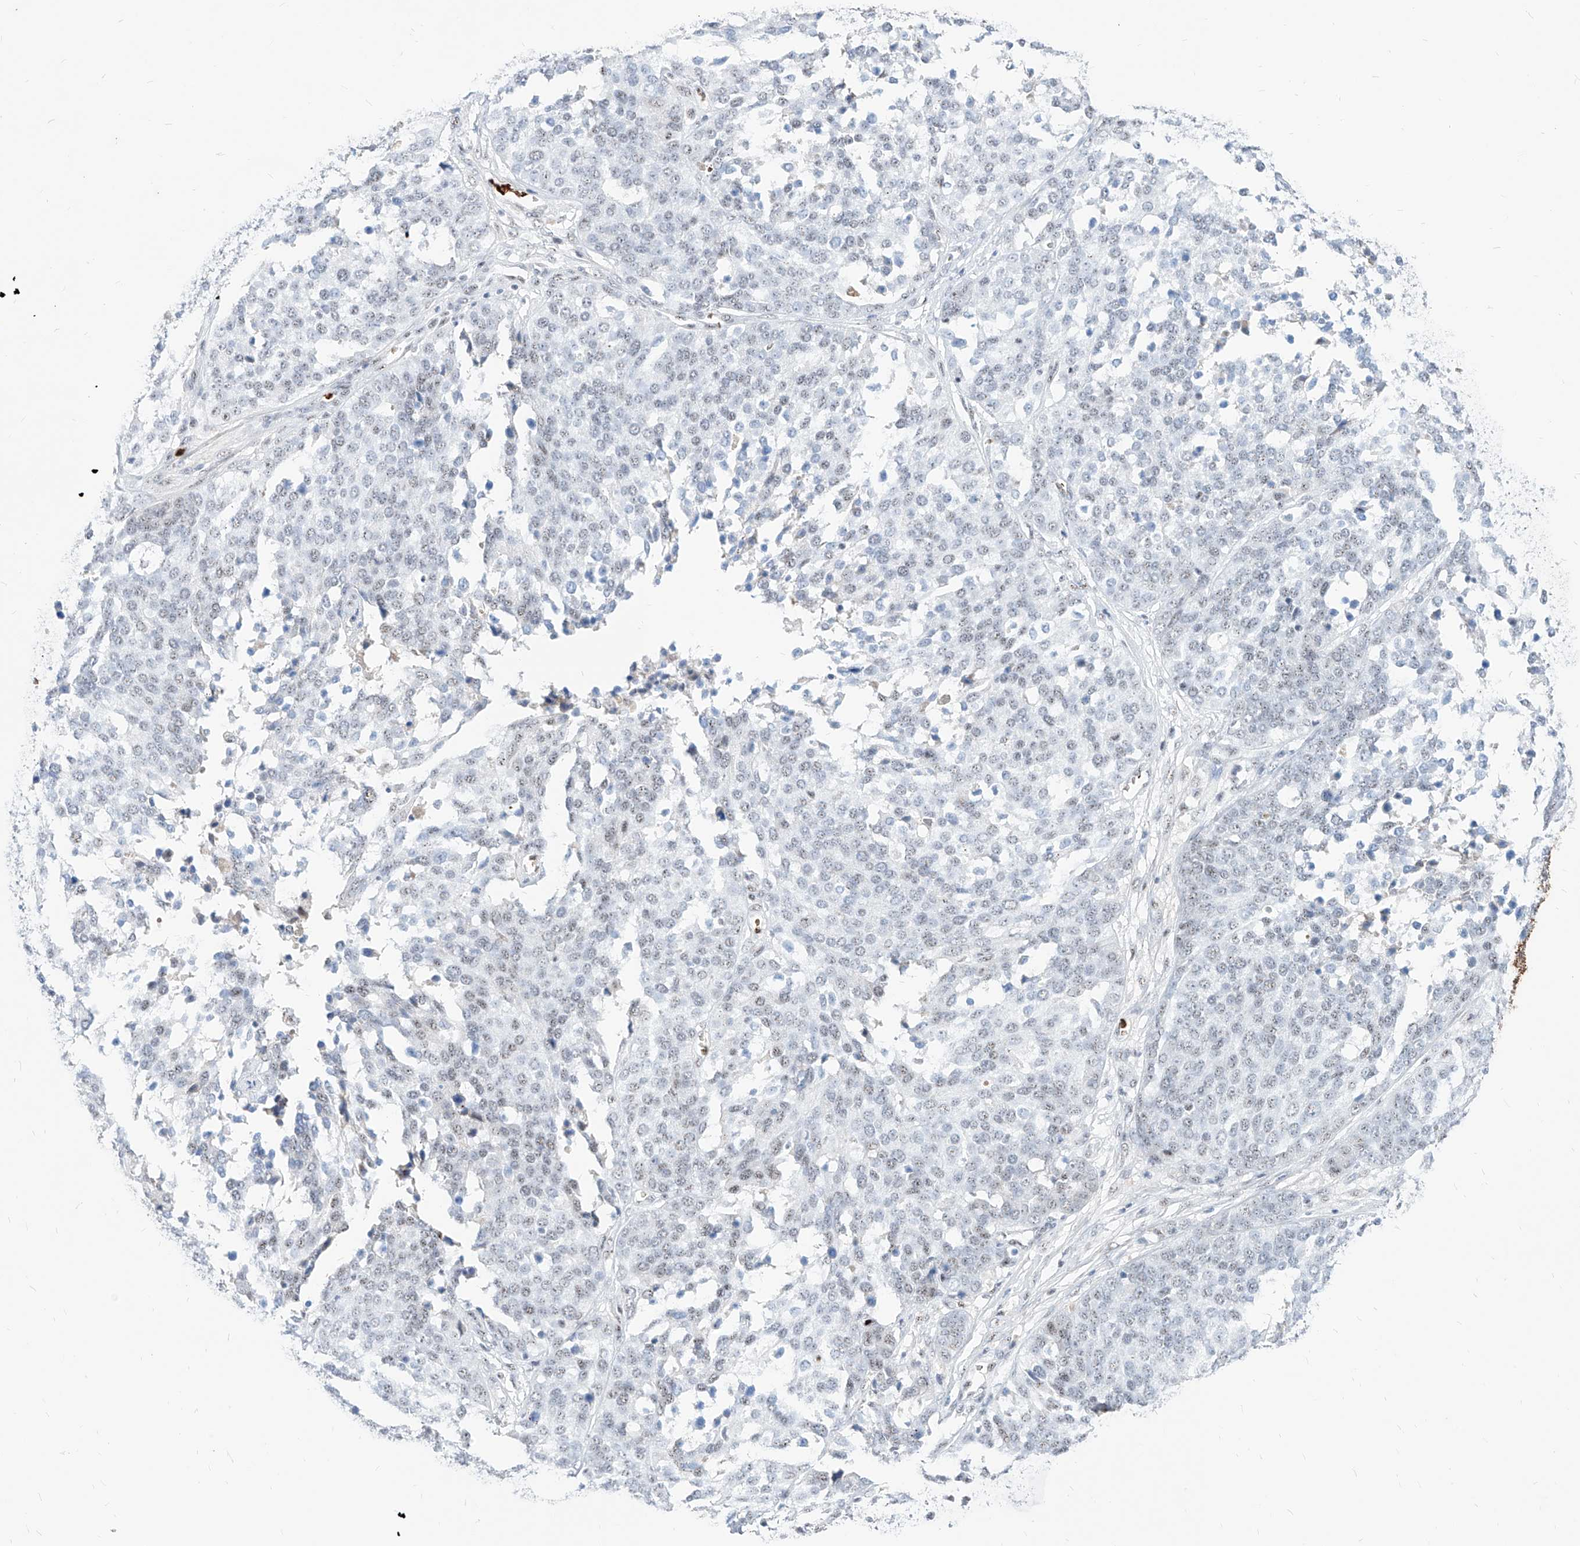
{"staining": {"intensity": "weak", "quantity": "25%-75%", "location": "nuclear"}, "tissue": "ovarian cancer", "cell_type": "Tumor cells", "image_type": "cancer", "snomed": [{"axis": "morphology", "description": "Cystadenocarcinoma, serous, NOS"}, {"axis": "topography", "description": "Ovary"}], "caption": "Immunohistochemical staining of serous cystadenocarcinoma (ovarian) exhibits low levels of weak nuclear expression in about 25%-75% of tumor cells. (IHC, brightfield microscopy, high magnification).", "gene": "ZFP42", "patient": {"sex": "female", "age": 44}}